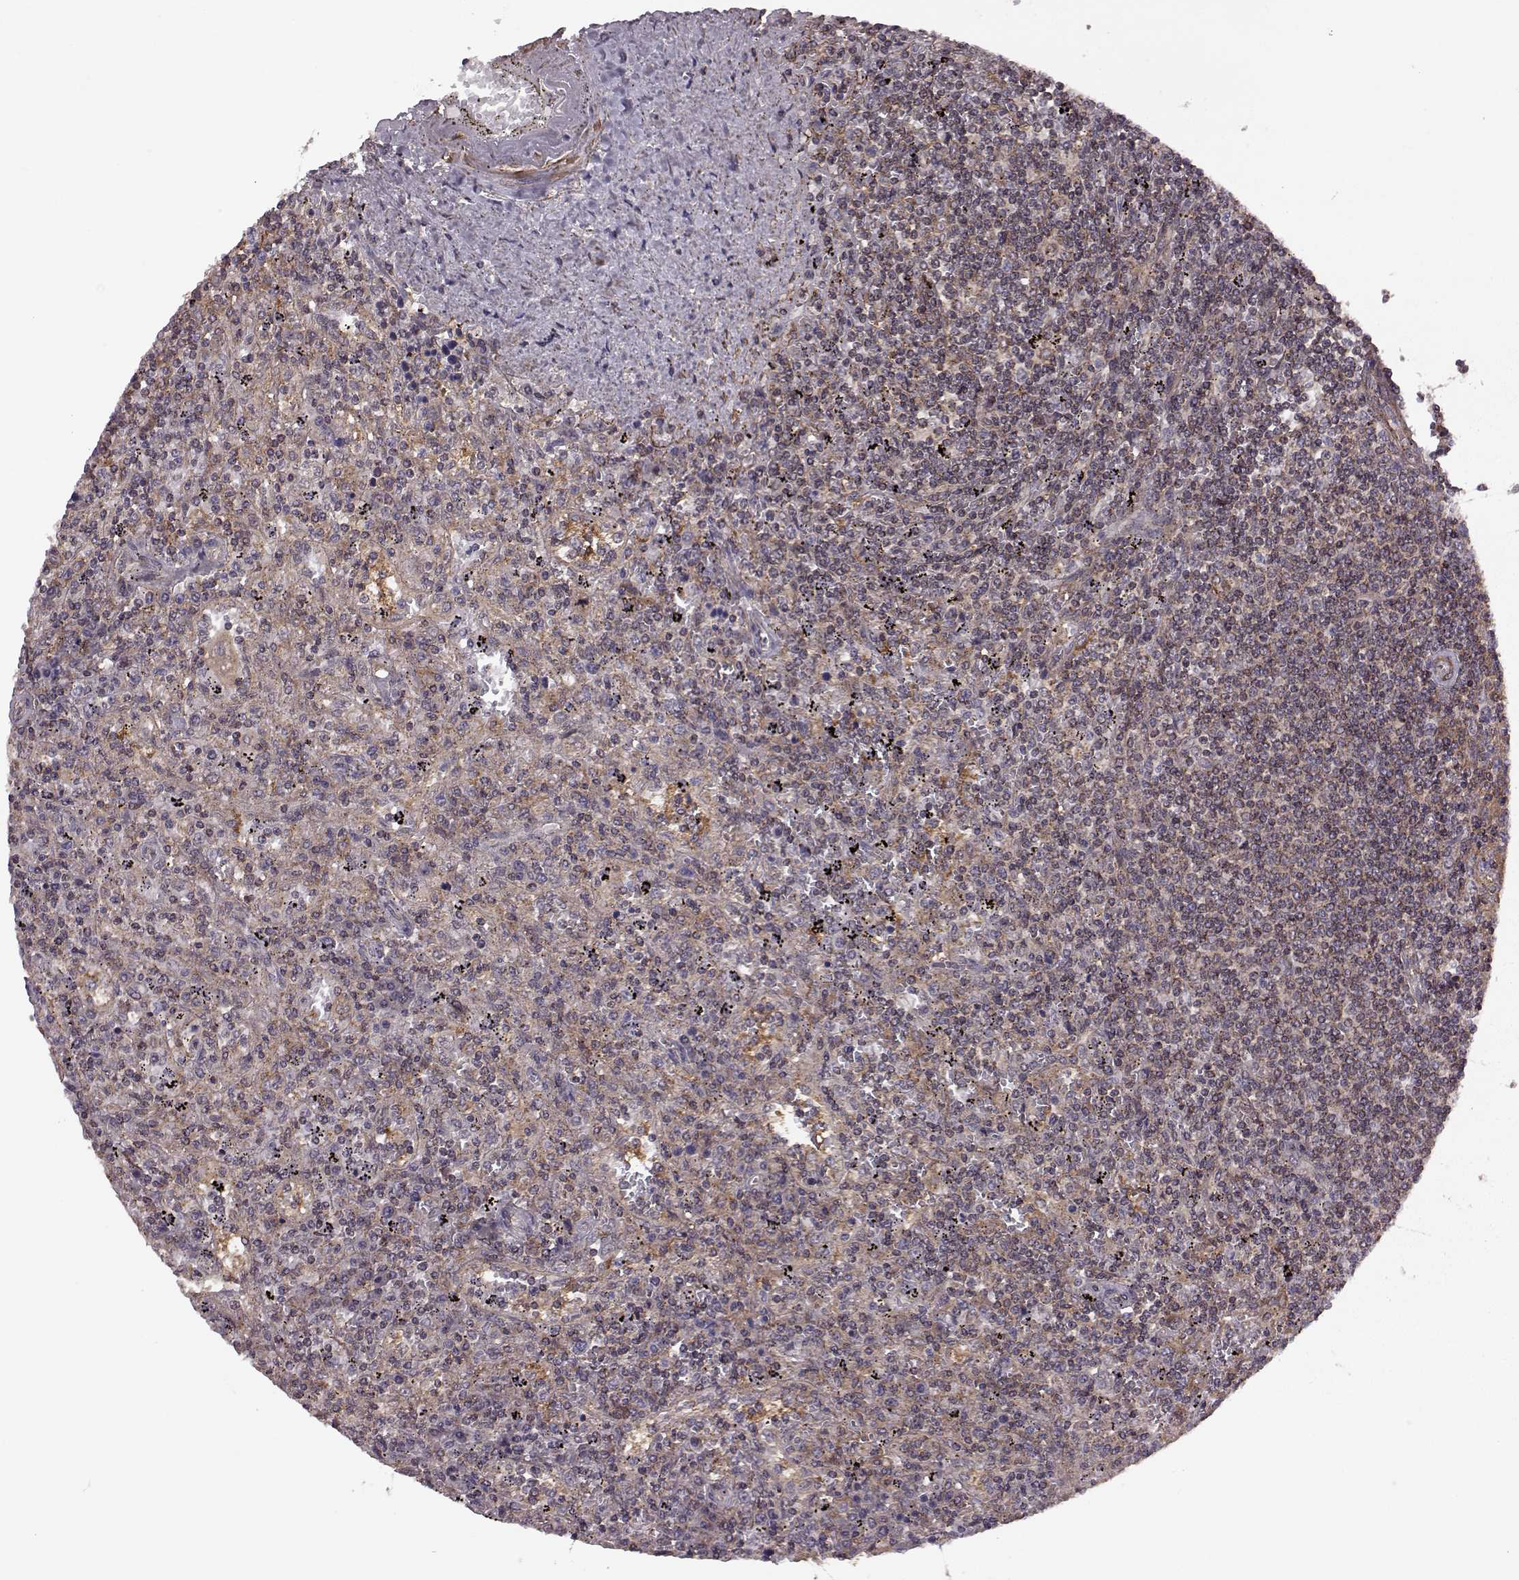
{"staining": {"intensity": "moderate", "quantity": ">75%", "location": "cytoplasmic/membranous"}, "tissue": "lymphoma", "cell_type": "Tumor cells", "image_type": "cancer", "snomed": [{"axis": "morphology", "description": "Malignant lymphoma, non-Hodgkin's type, Low grade"}, {"axis": "topography", "description": "Spleen"}], "caption": "High-magnification brightfield microscopy of low-grade malignant lymphoma, non-Hodgkin's type stained with DAB (3,3'-diaminobenzidine) (brown) and counterstained with hematoxylin (blue). tumor cells exhibit moderate cytoplasmic/membranous staining is identified in about>75% of cells.", "gene": "FNIP2", "patient": {"sex": "male", "age": 62}}